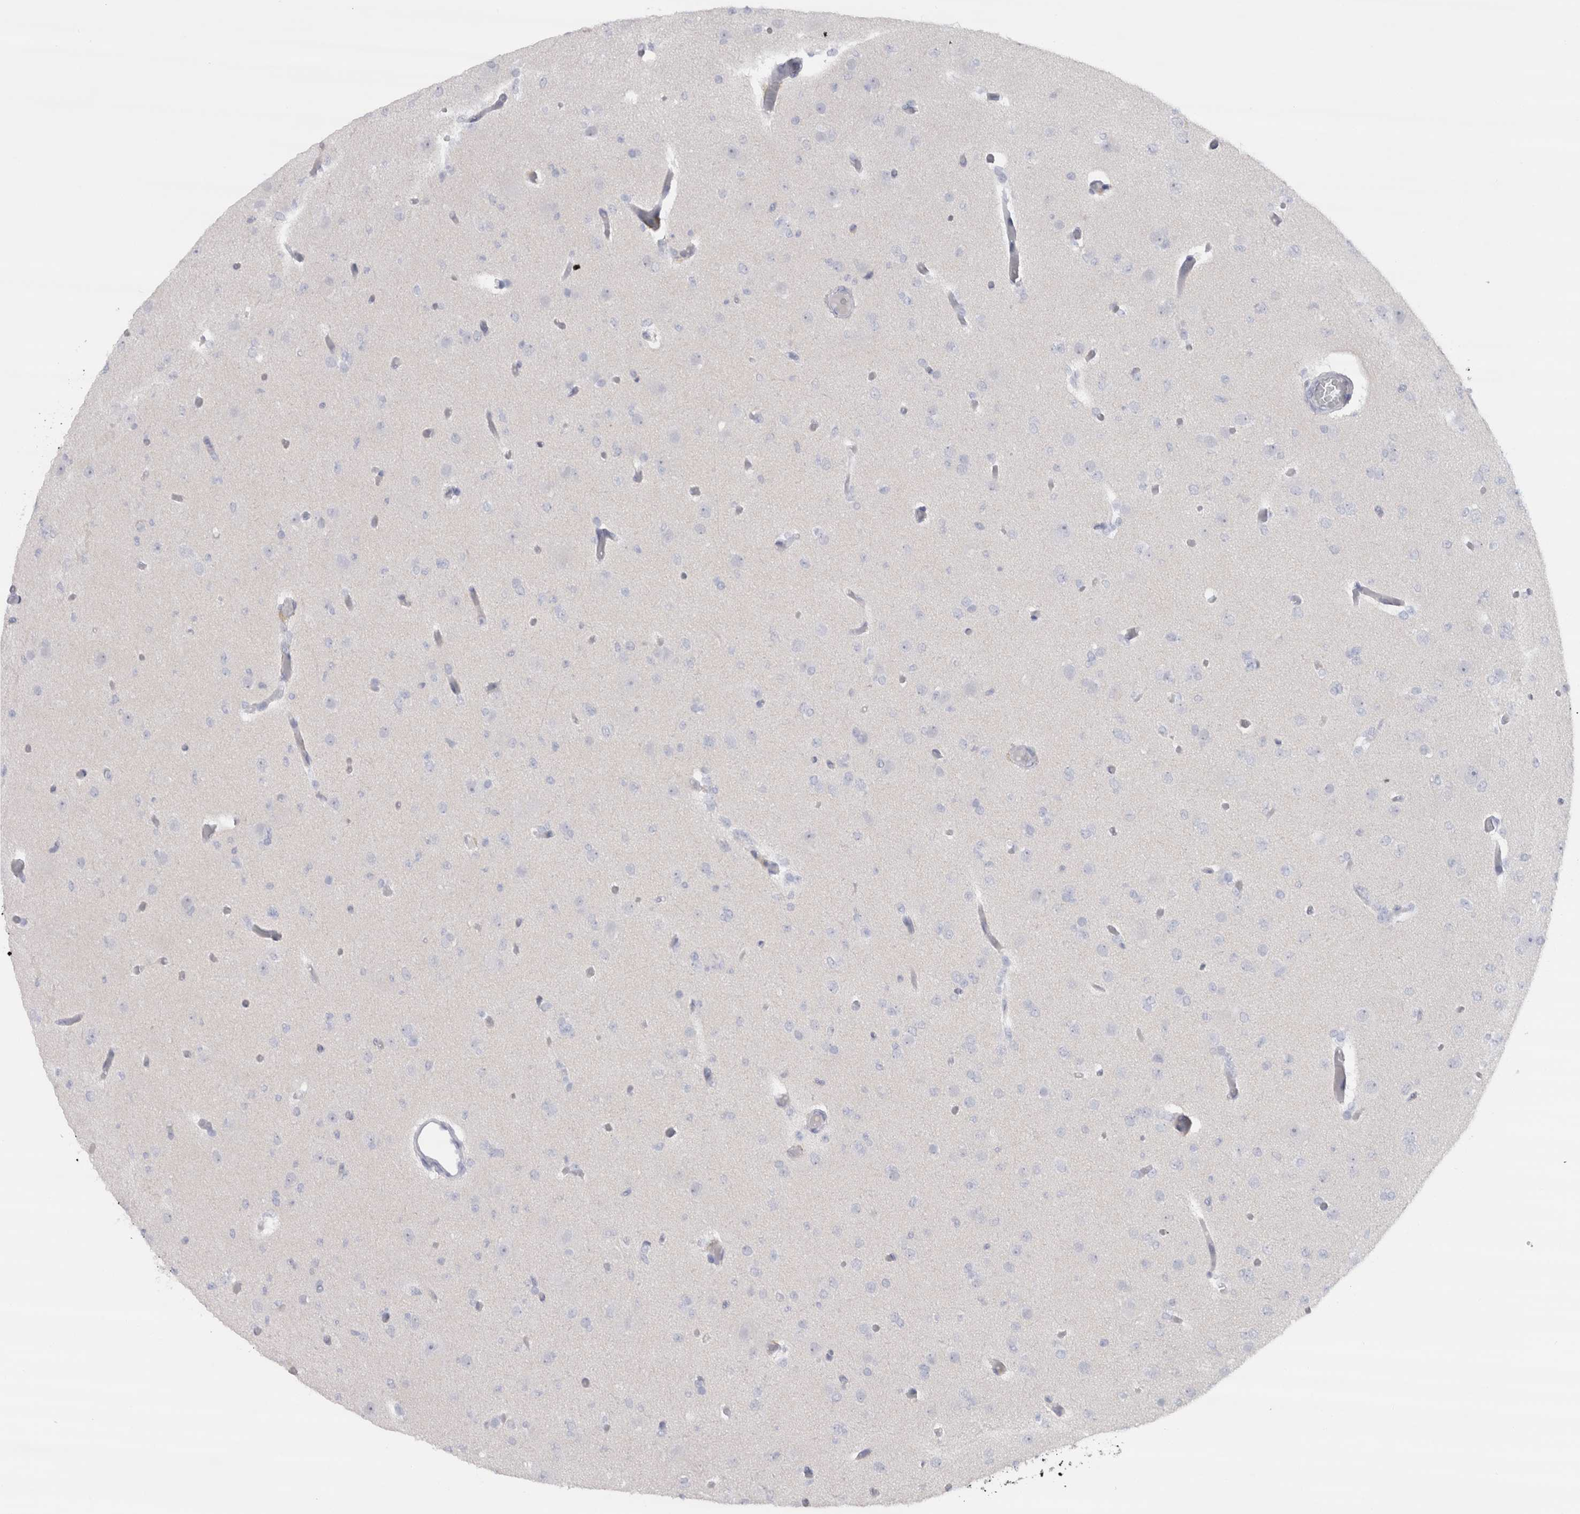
{"staining": {"intensity": "negative", "quantity": "none", "location": "none"}, "tissue": "glioma", "cell_type": "Tumor cells", "image_type": "cancer", "snomed": [{"axis": "morphology", "description": "Glioma, malignant, Low grade"}, {"axis": "topography", "description": "Brain"}], "caption": "Immunohistochemistry (IHC) of human malignant glioma (low-grade) displays no positivity in tumor cells.", "gene": "CDH17", "patient": {"sex": "female", "age": 22}}